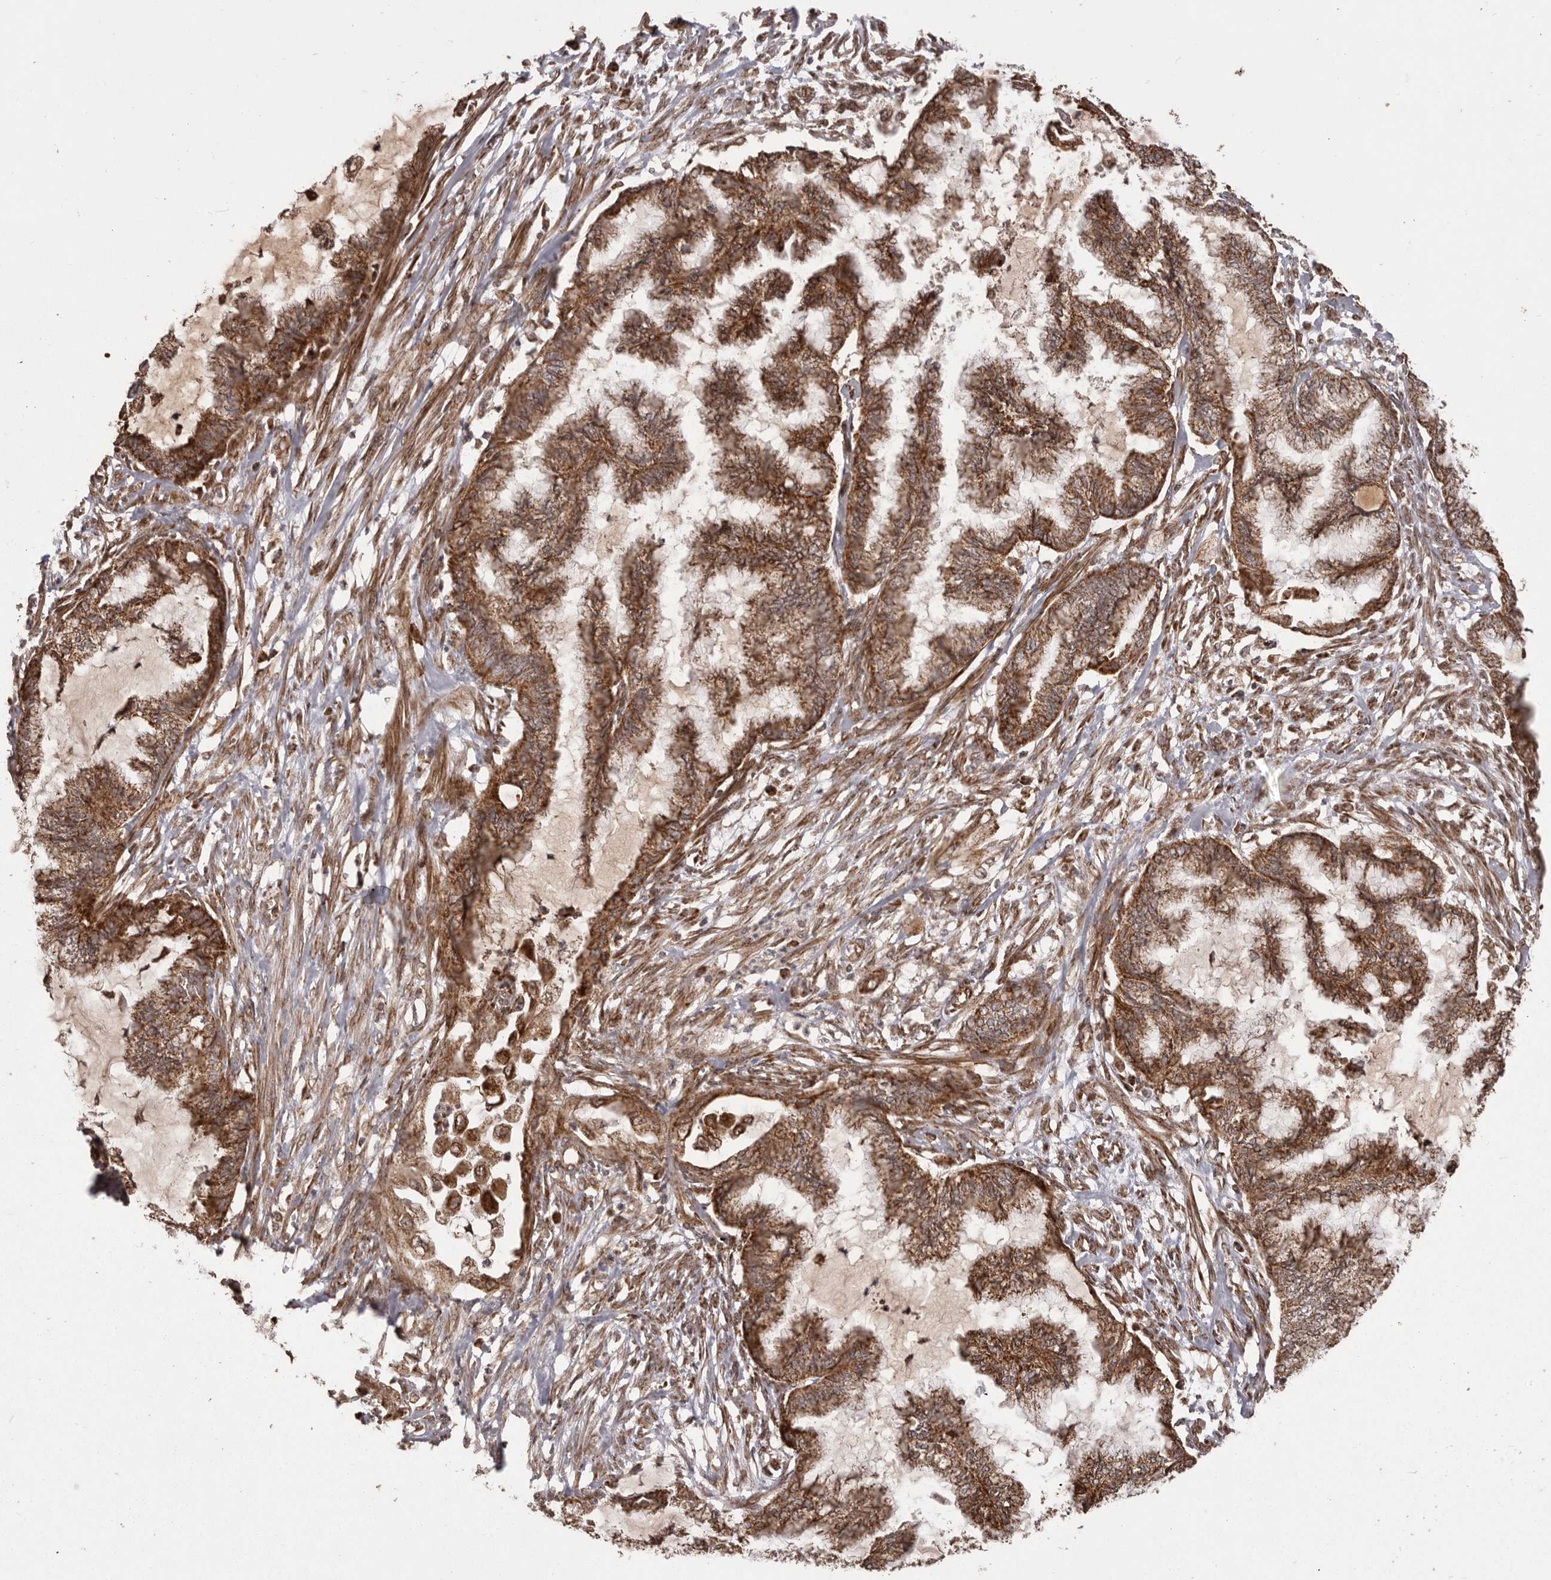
{"staining": {"intensity": "strong", "quantity": ">75%", "location": "cytoplasmic/membranous"}, "tissue": "endometrial cancer", "cell_type": "Tumor cells", "image_type": "cancer", "snomed": [{"axis": "morphology", "description": "Adenocarcinoma, NOS"}, {"axis": "topography", "description": "Endometrium"}], "caption": "Protein staining by IHC reveals strong cytoplasmic/membranous positivity in about >75% of tumor cells in endometrial cancer (adenocarcinoma). Nuclei are stained in blue.", "gene": "CHRM2", "patient": {"sex": "female", "age": 86}}